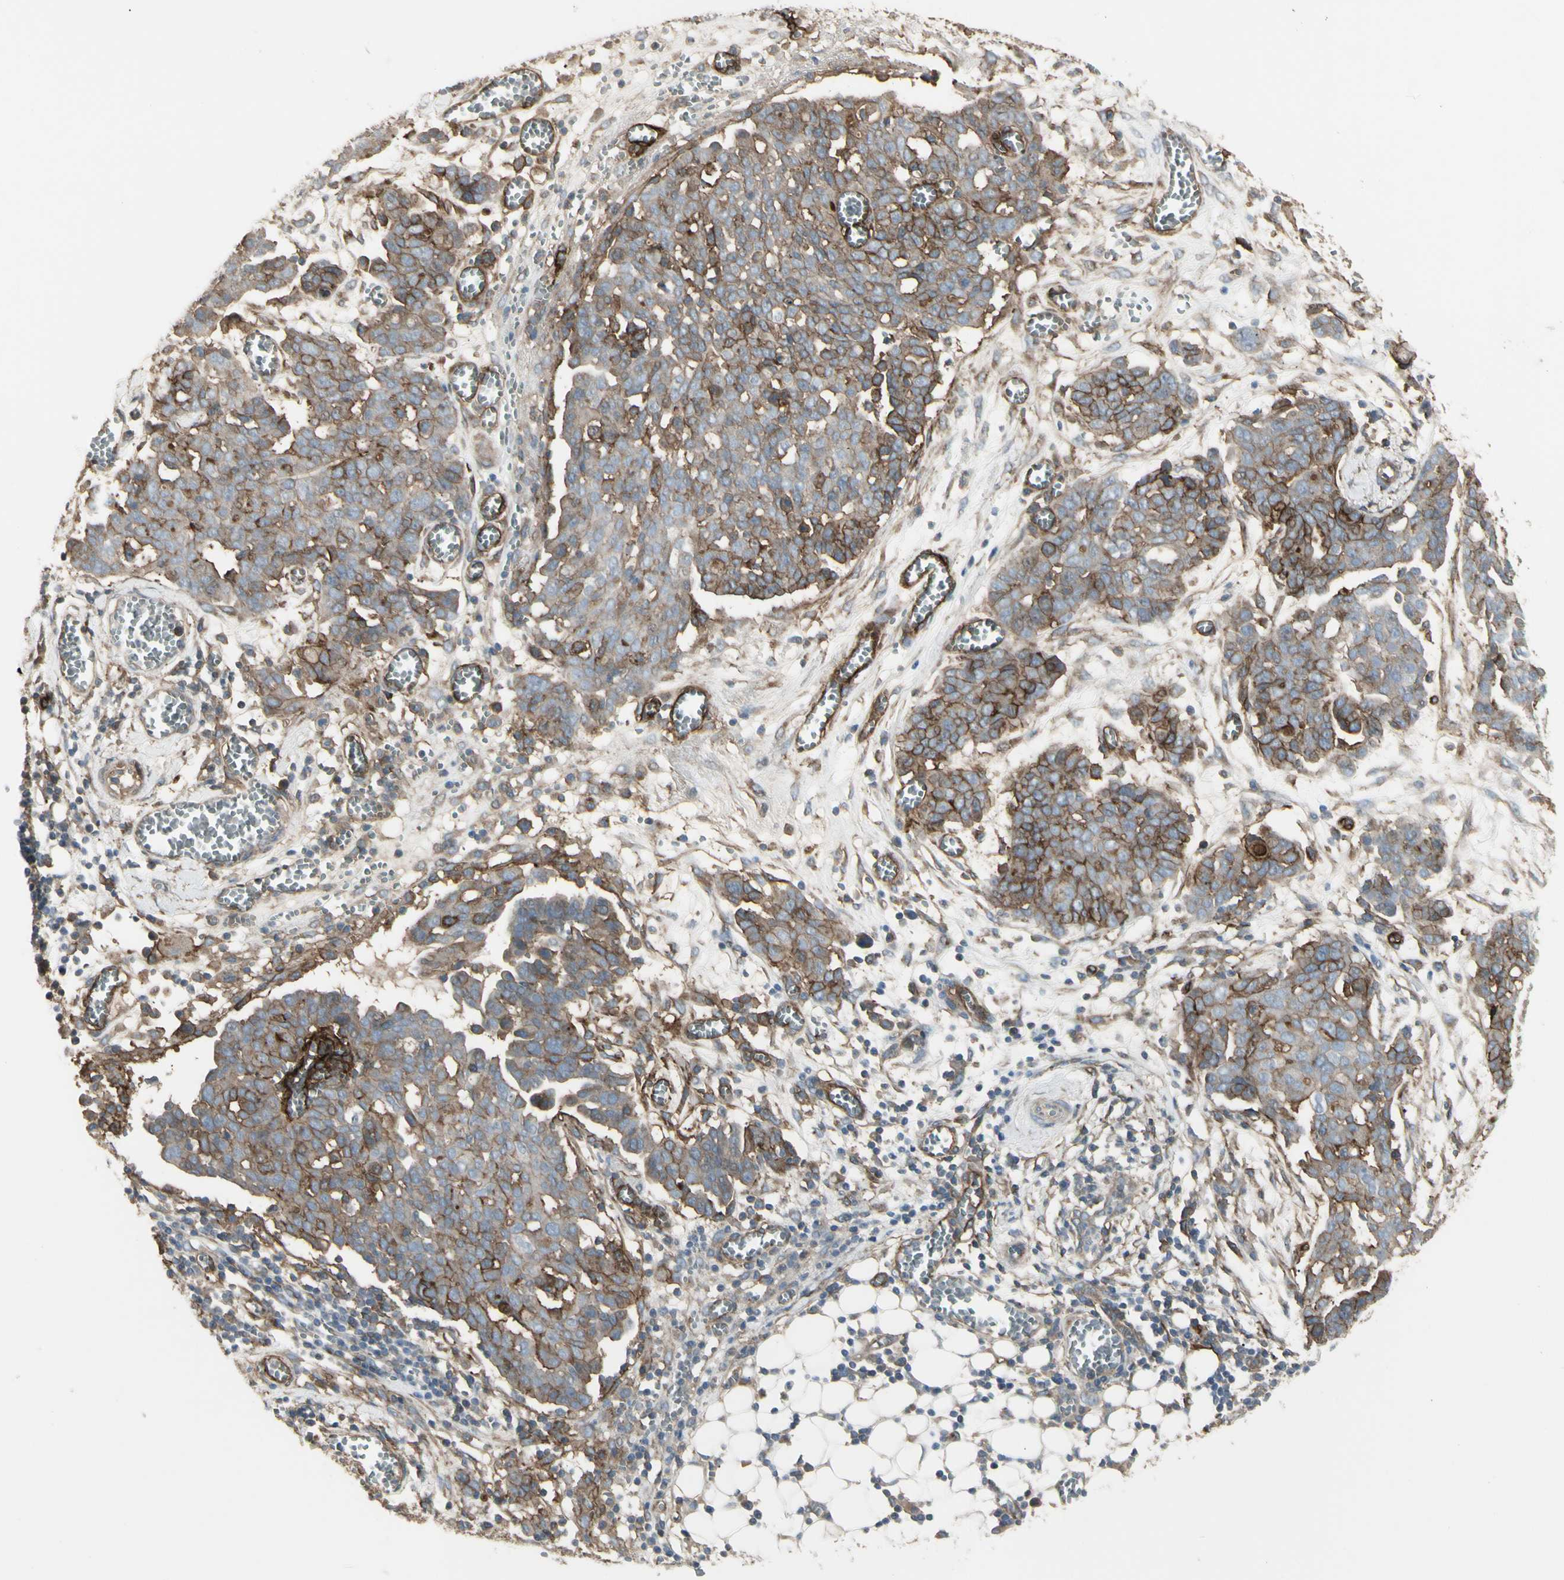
{"staining": {"intensity": "weak", "quantity": "25%-75%", "location": "cytoplasmic/membranous"}, "tissue": "ovarian cancer", "cell_type": "Tumor cells", "image_type": "cancer", "snomed": [{"axis": "morphology", "description": "Cystadenocarcinoma, serous, NOS"}, {"axis": "topography", "description": "Soft tissue"}, {"axis": "topography", "description": "Ovary"}], "caption": "A high-resolution histopathology image shows immunohistochemistry (IHC) staining of ovarian serous cystadenocarcinoma, which shows weak cytoplasmic/membranous positivity in approximately 25%-75% of tumor cells.", "gene": "CD276", "patient": {"sex": "female", "age": 57}}